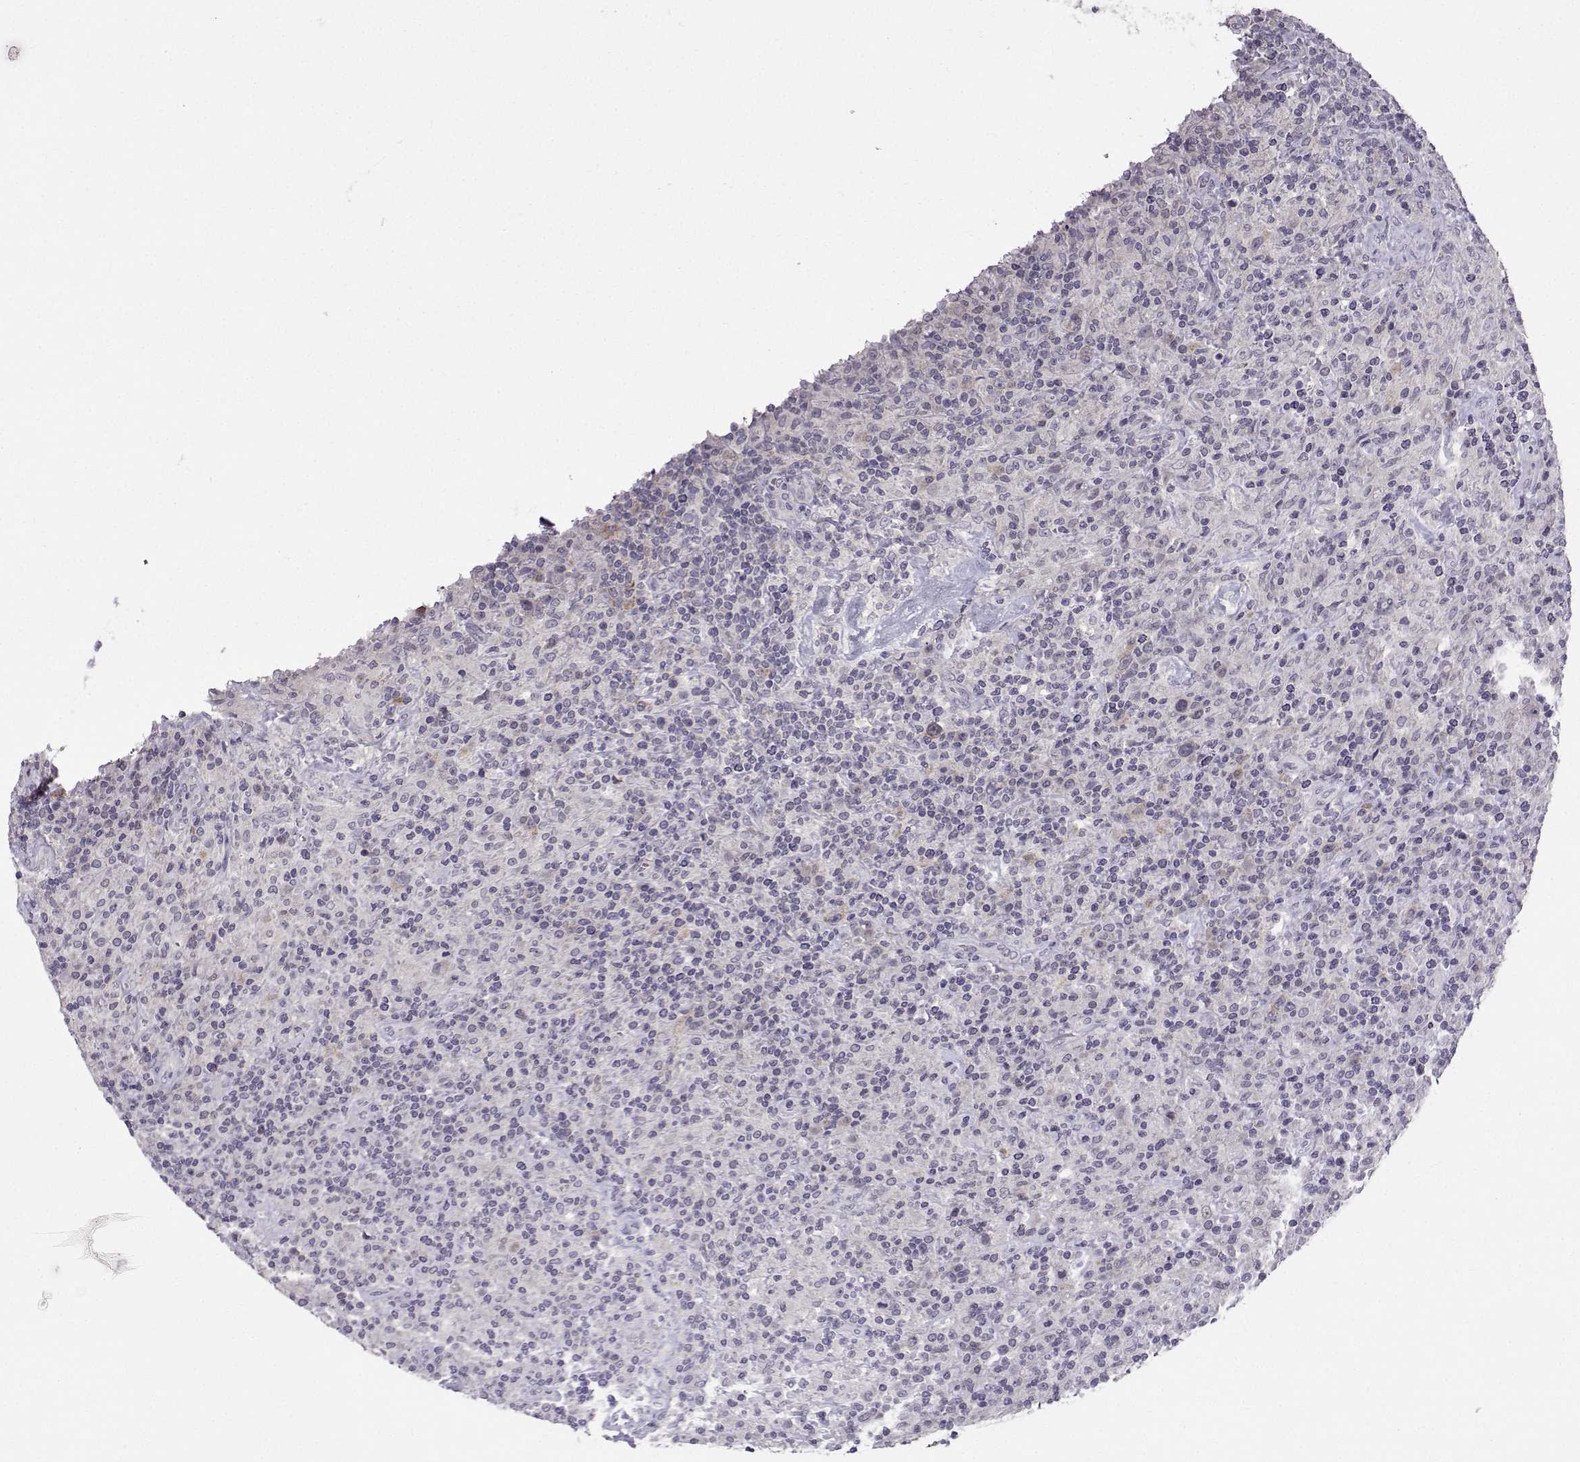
{"staining": {"intensity": "negative", "quantity": "none", "location": "none"}, "tissue": "lymphoma", "cell_type": "Tumor cells", "image_type": "cancer", "snomed": [{"axis": "morphology", "description": "Hodgkin's disease, NOS"}, {"axis": "topography", "description": "Lymph node"}], "caption": "This is an immunohistochemistry histopathology image of lymphoma. There is no staining in tumor cells.", "gene": "DDX20", "patient": {"sex": "male", "age": 70}}